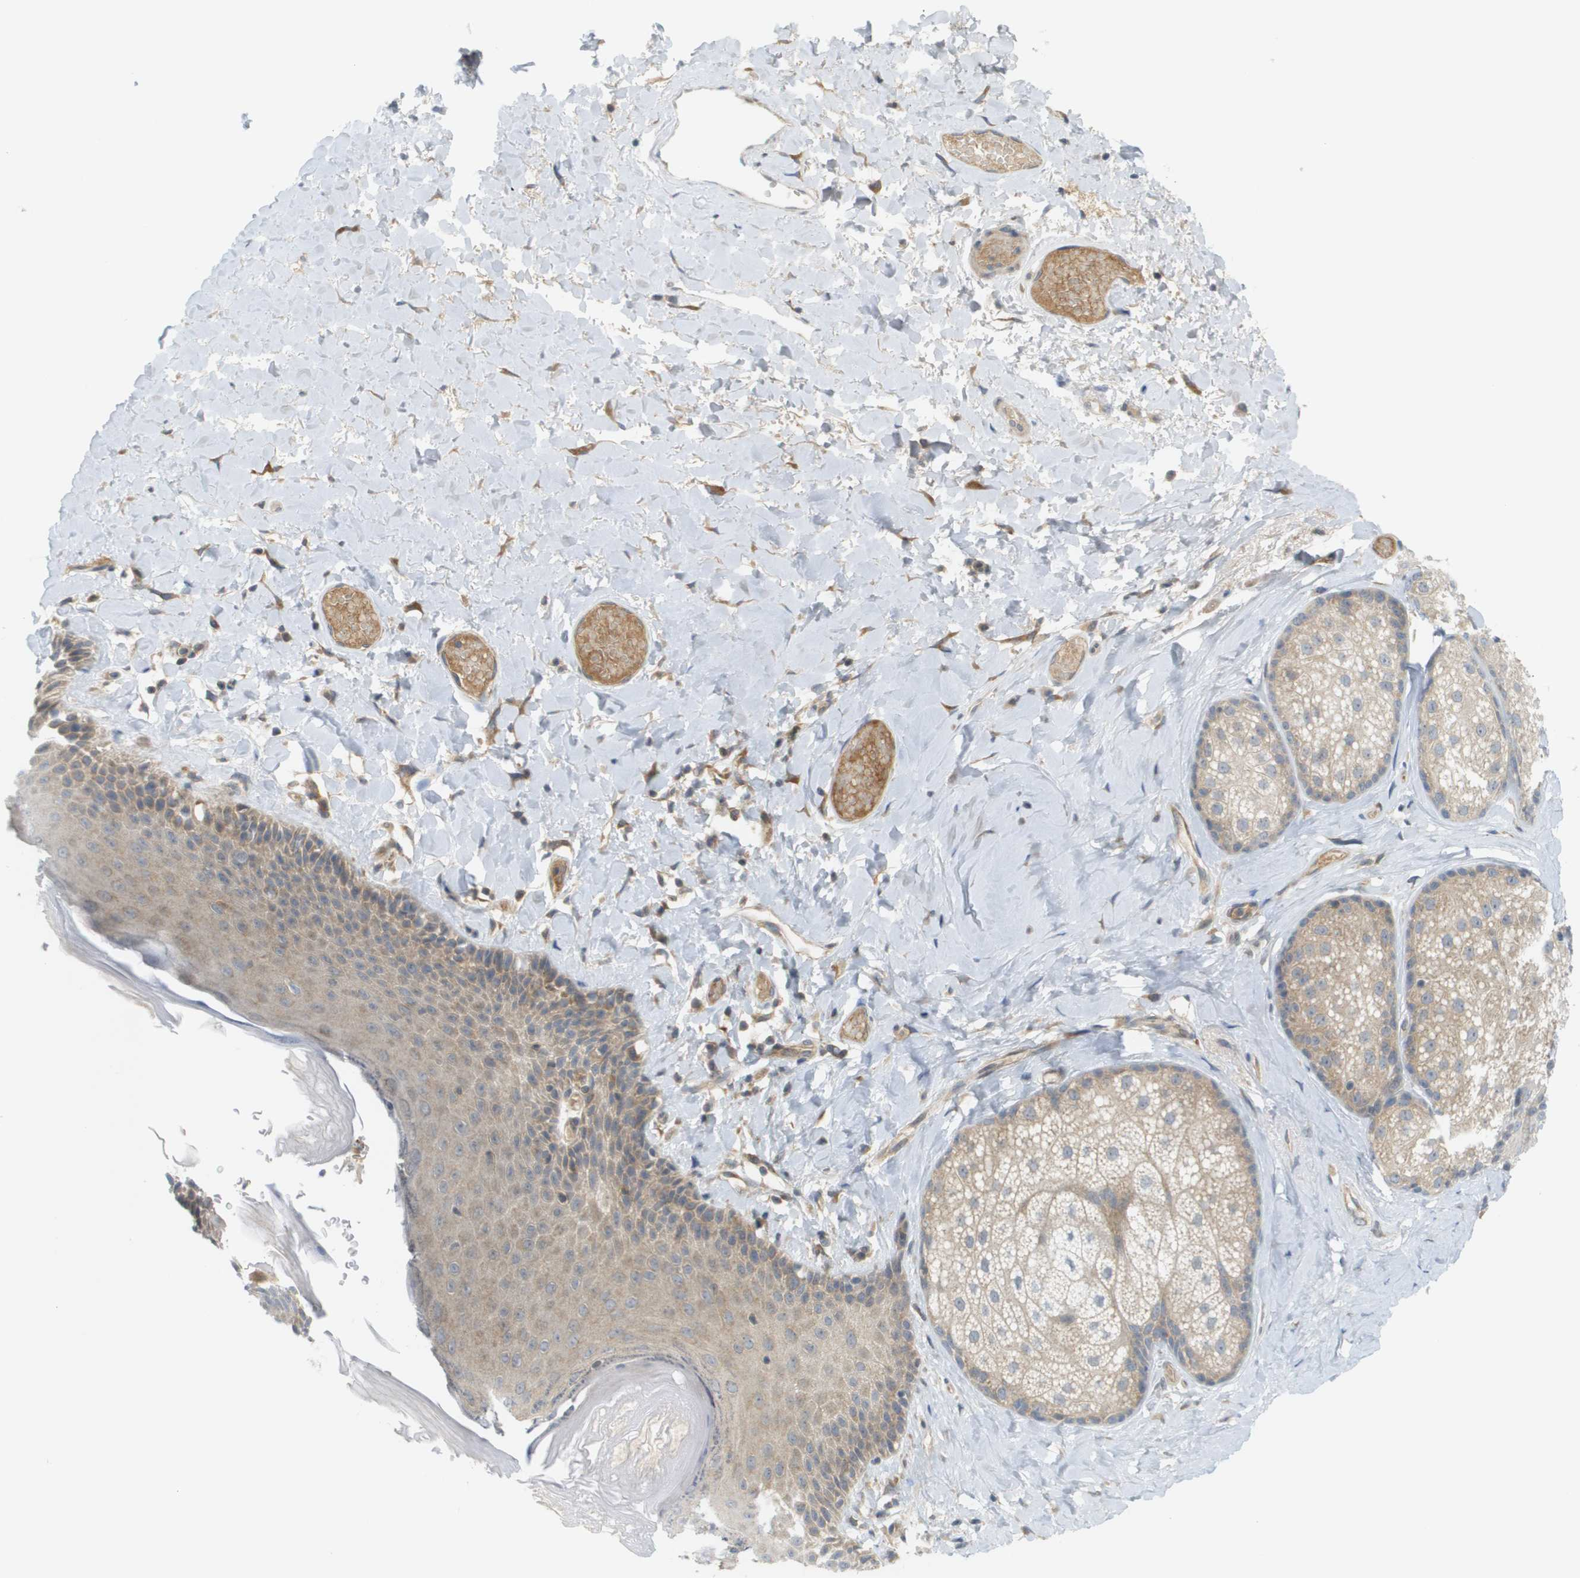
{"staining": {"intensity": "weak", "quantity": "25%-75%", "location": "cytoplasmic/membranous"}, "tissue": "skin", "cell_type": "Epidermal cells", "image_type": "normal", "snomed": [{"axis": "morphology", "description": "Normal tissue, NOS"}, {"axis": "topography", "description": "Anal"}], "caption": "A photomicrograph of human skin stained for a protein demonstrates weak cytoplasmic/membranous brown staining in epidermal cells. The protein of interest is stained brown, and the nuclei are stained in blue (DAB IHC with brightfield microscopy, high magnification).", "gene": "PROC", "patient": {"sex": "male", "age": 69}}